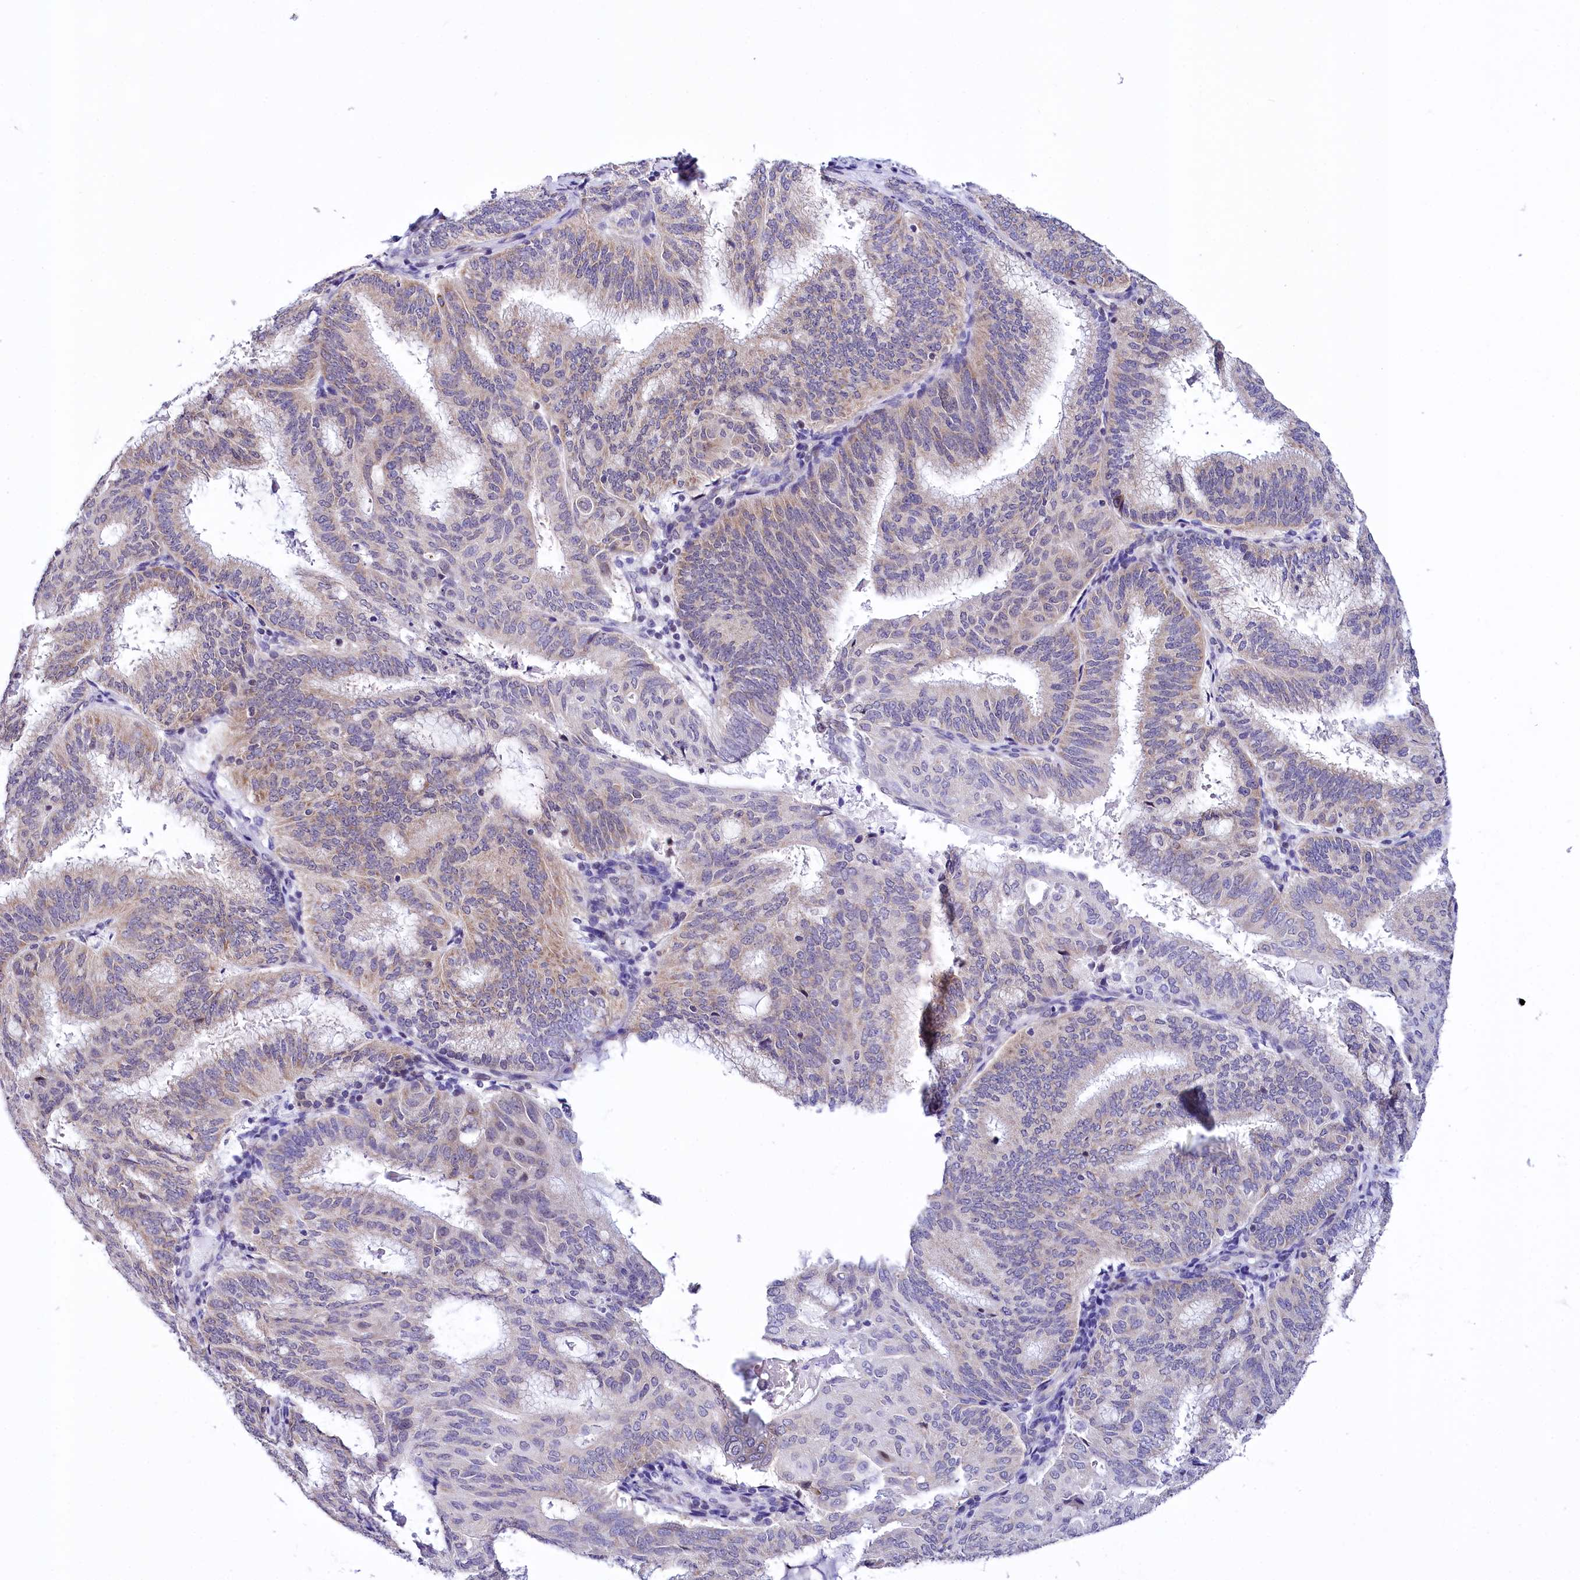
{"staining": {"intensity": "weak", "quantity": "25%-75%", "location": "cytoplasmic/membranous,nuclear"}, "tissue": "endometrial cancer", "cell_type": "Tumor cells", "image_type": "cancer", "snomed": [{"axis": "morphology", "description": "Adenocarcinoma, NOS"}, {"axis": "topography", "description": "Endometrium"}], "caption": "Endometrial cancer (adenocarcinoma) stained with a protein marker displays weak staining in tumor cells.", "gene": "SPATS2", "patient": {"sex": "female", "age": 49}}